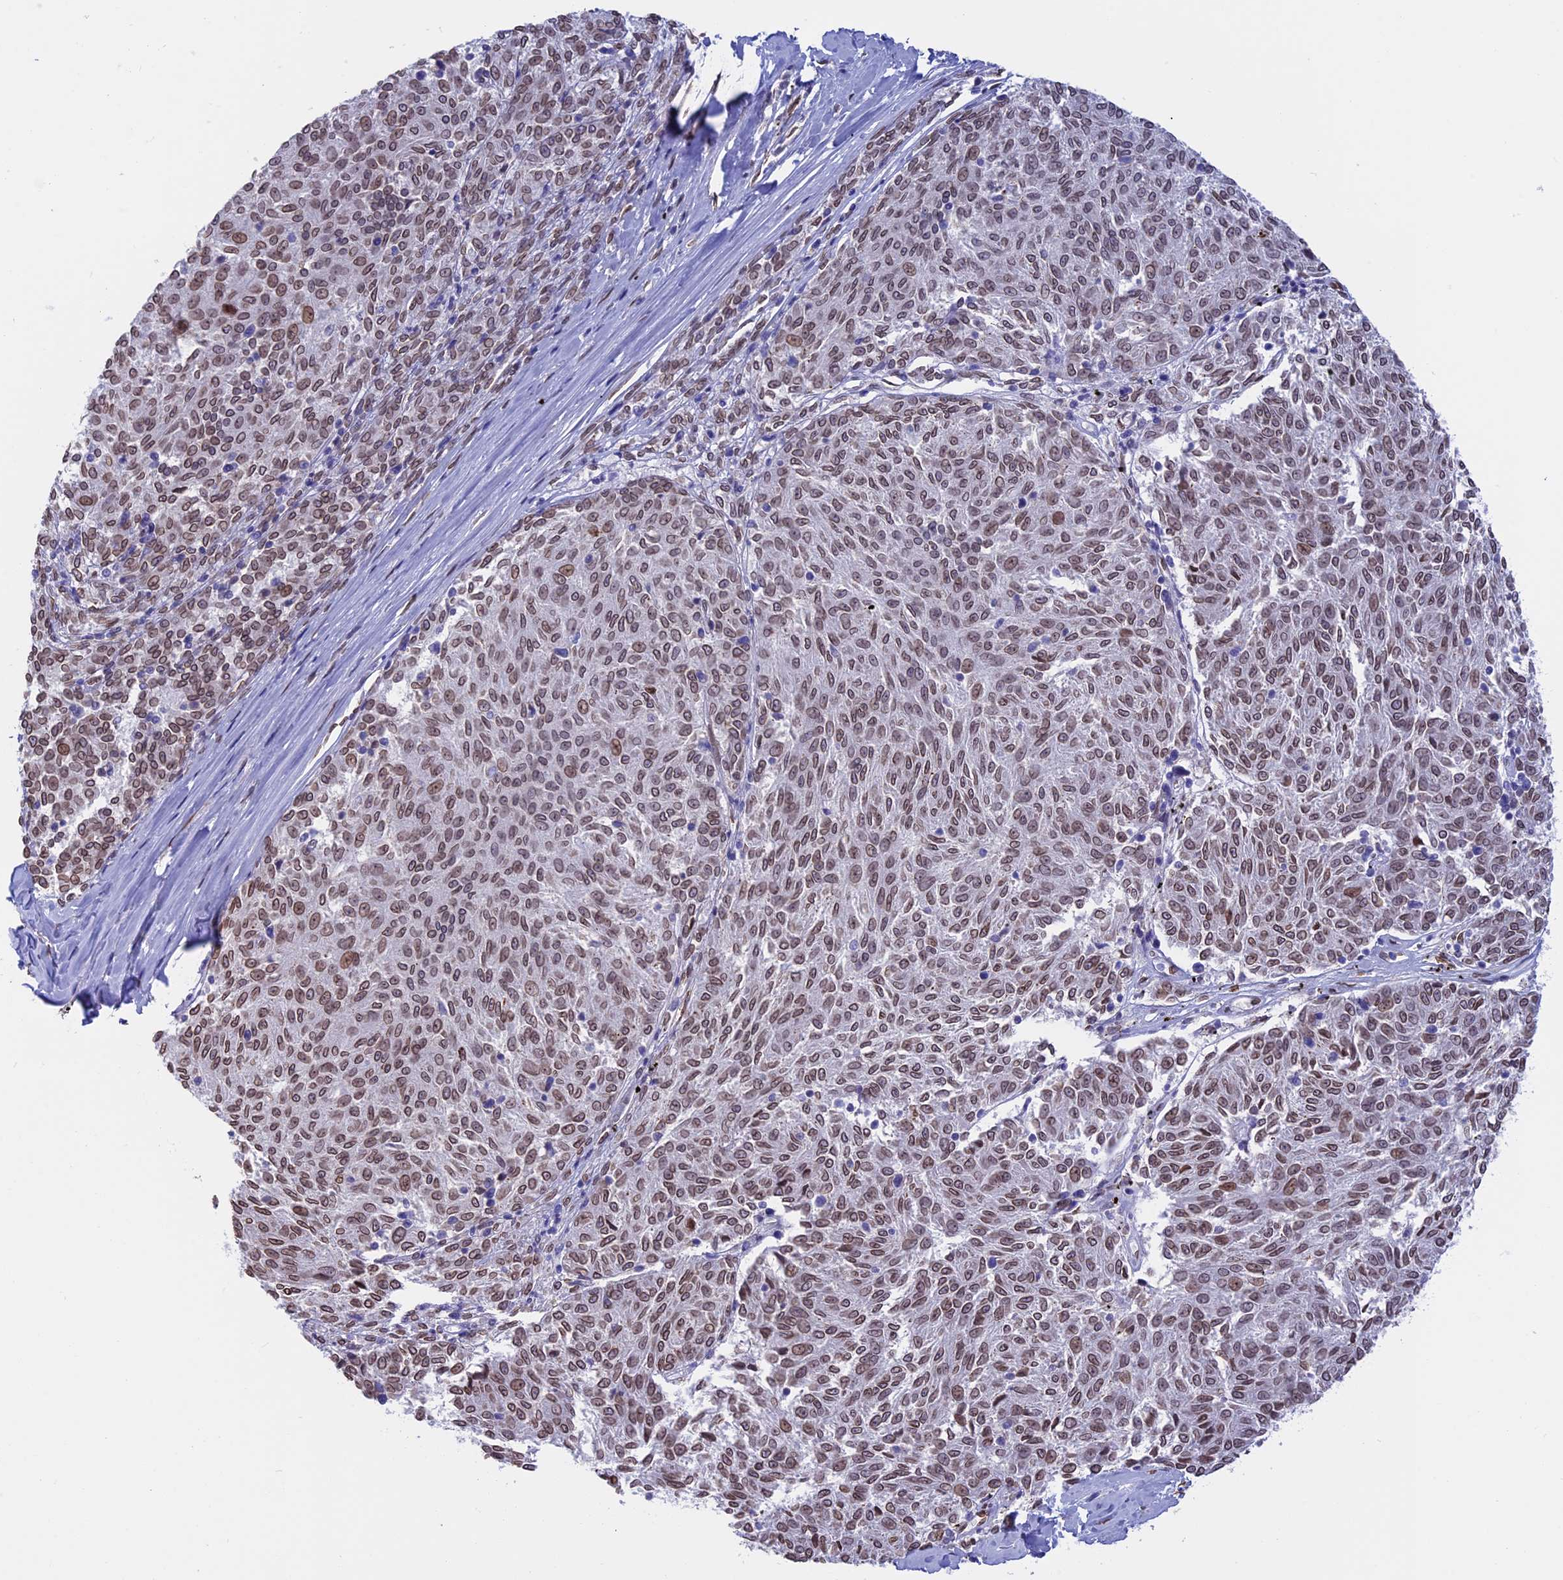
{"staining": {"intensity": "moderate", "quantity": ">75%", "location": "cytoplasmic/membranous,nuclear"}, "tissue": "melanoma", "cell_type": "Tumor cells", "image_type": "cancer", "snomed": [{"axis": "morphology", "description": "Malignant melanoma, NOS"}, {"axis": "topography", "description": "Skin"}], "caption": "IHC of human melanoma exhibits medium levels of moderate cytoplasmic/membranous and nuclear staining in about >75% of tumor cells.", "gene": "TMPRSS7", "patient": {"sex": "female", "age": 72}}